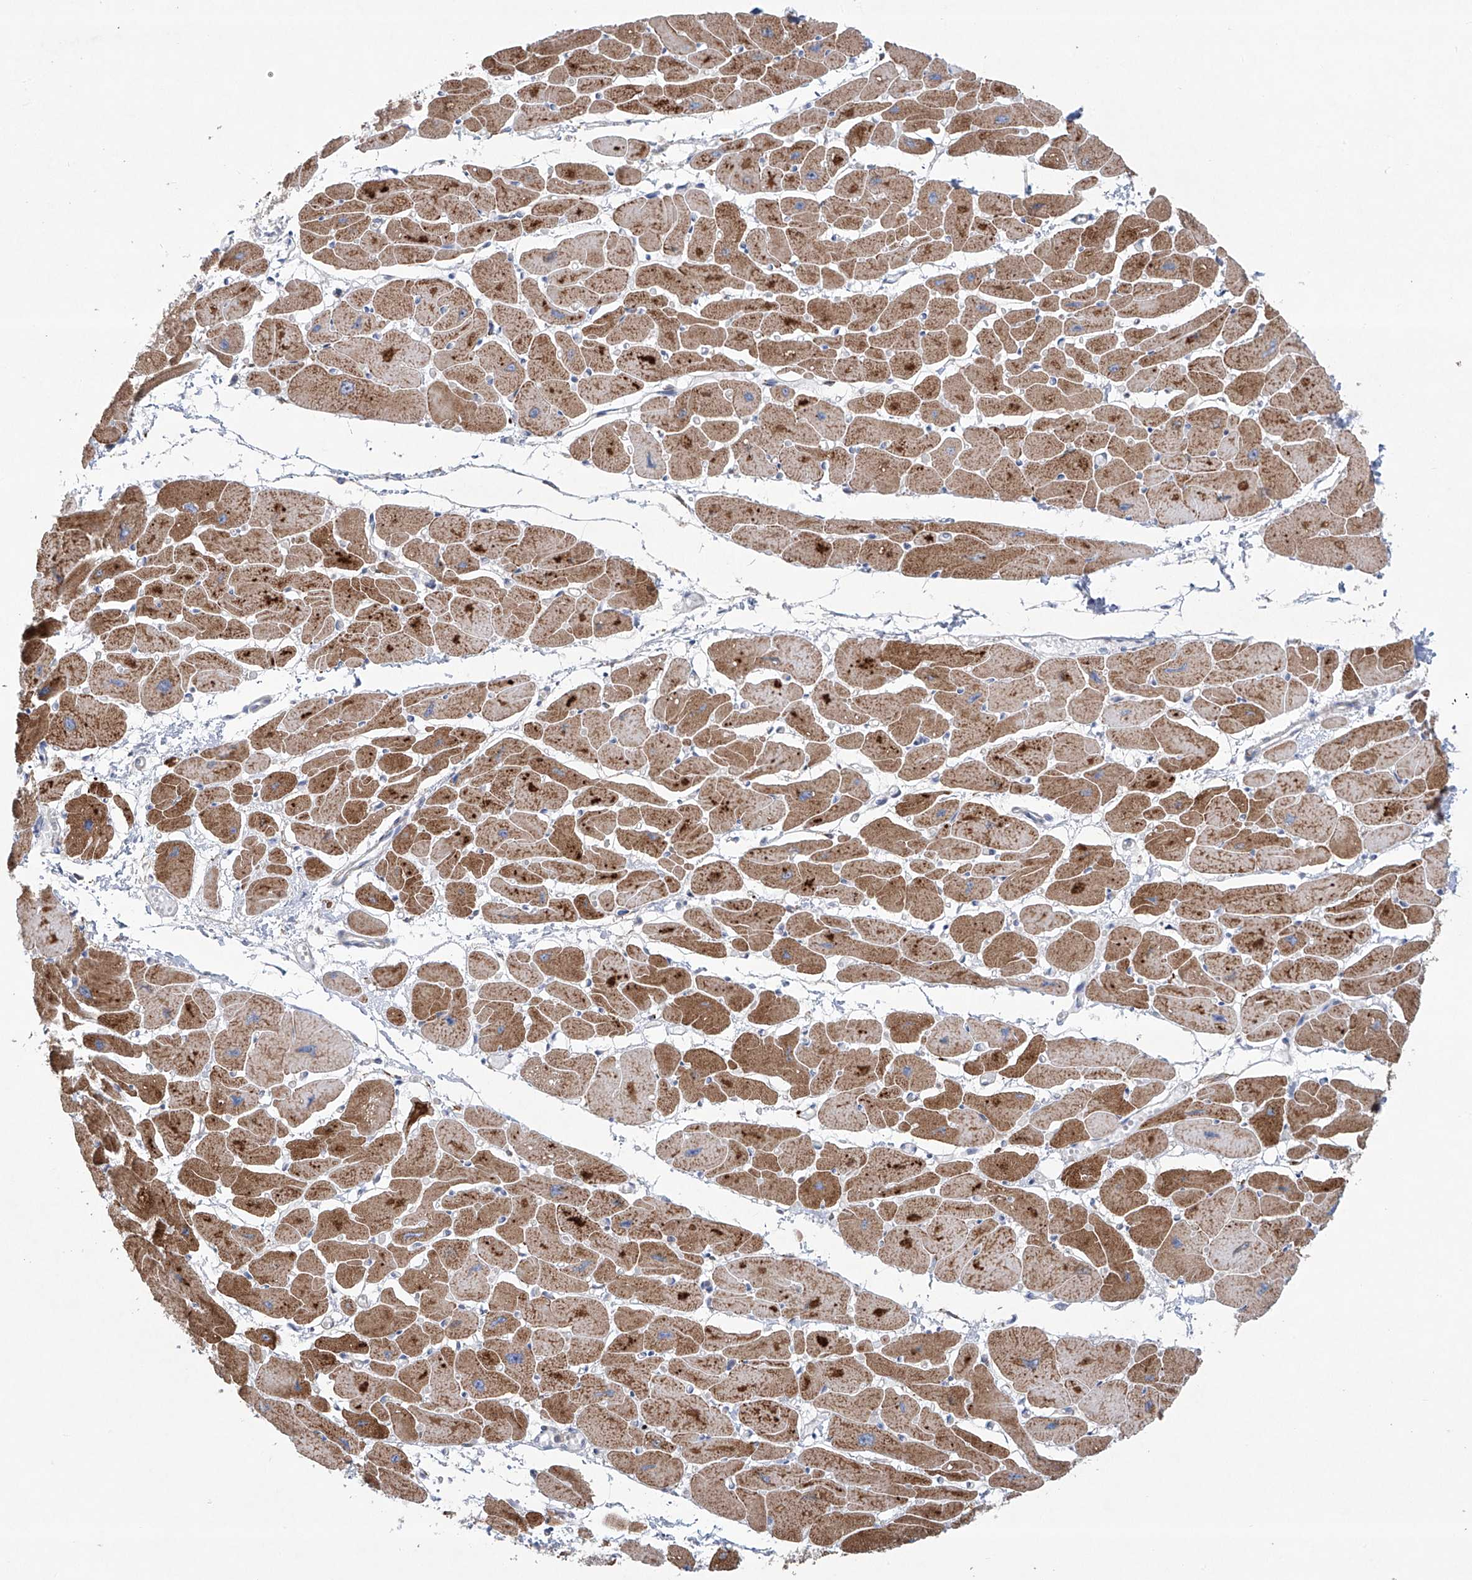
{"staining": {"intensity": "moderate", "quantity": ">75%", "location": "cytoplasmic/membranous"}, "tissue": "heart muscle", "cell_type": "Cardiomyocytes", "image_type": "normal", "snomed": [{"axis": "morphology", "description": "Normal tissue, NOS"}, {"axis": "topography", "description": "Heart"}], "caption": "Moderate cytoplasmic/membranous staining is identified in about >75% of cardiomyocytes in unremarkable heart muscle.", "gene": "KLC4", "patient": {"sex": "female", "age": 54}}